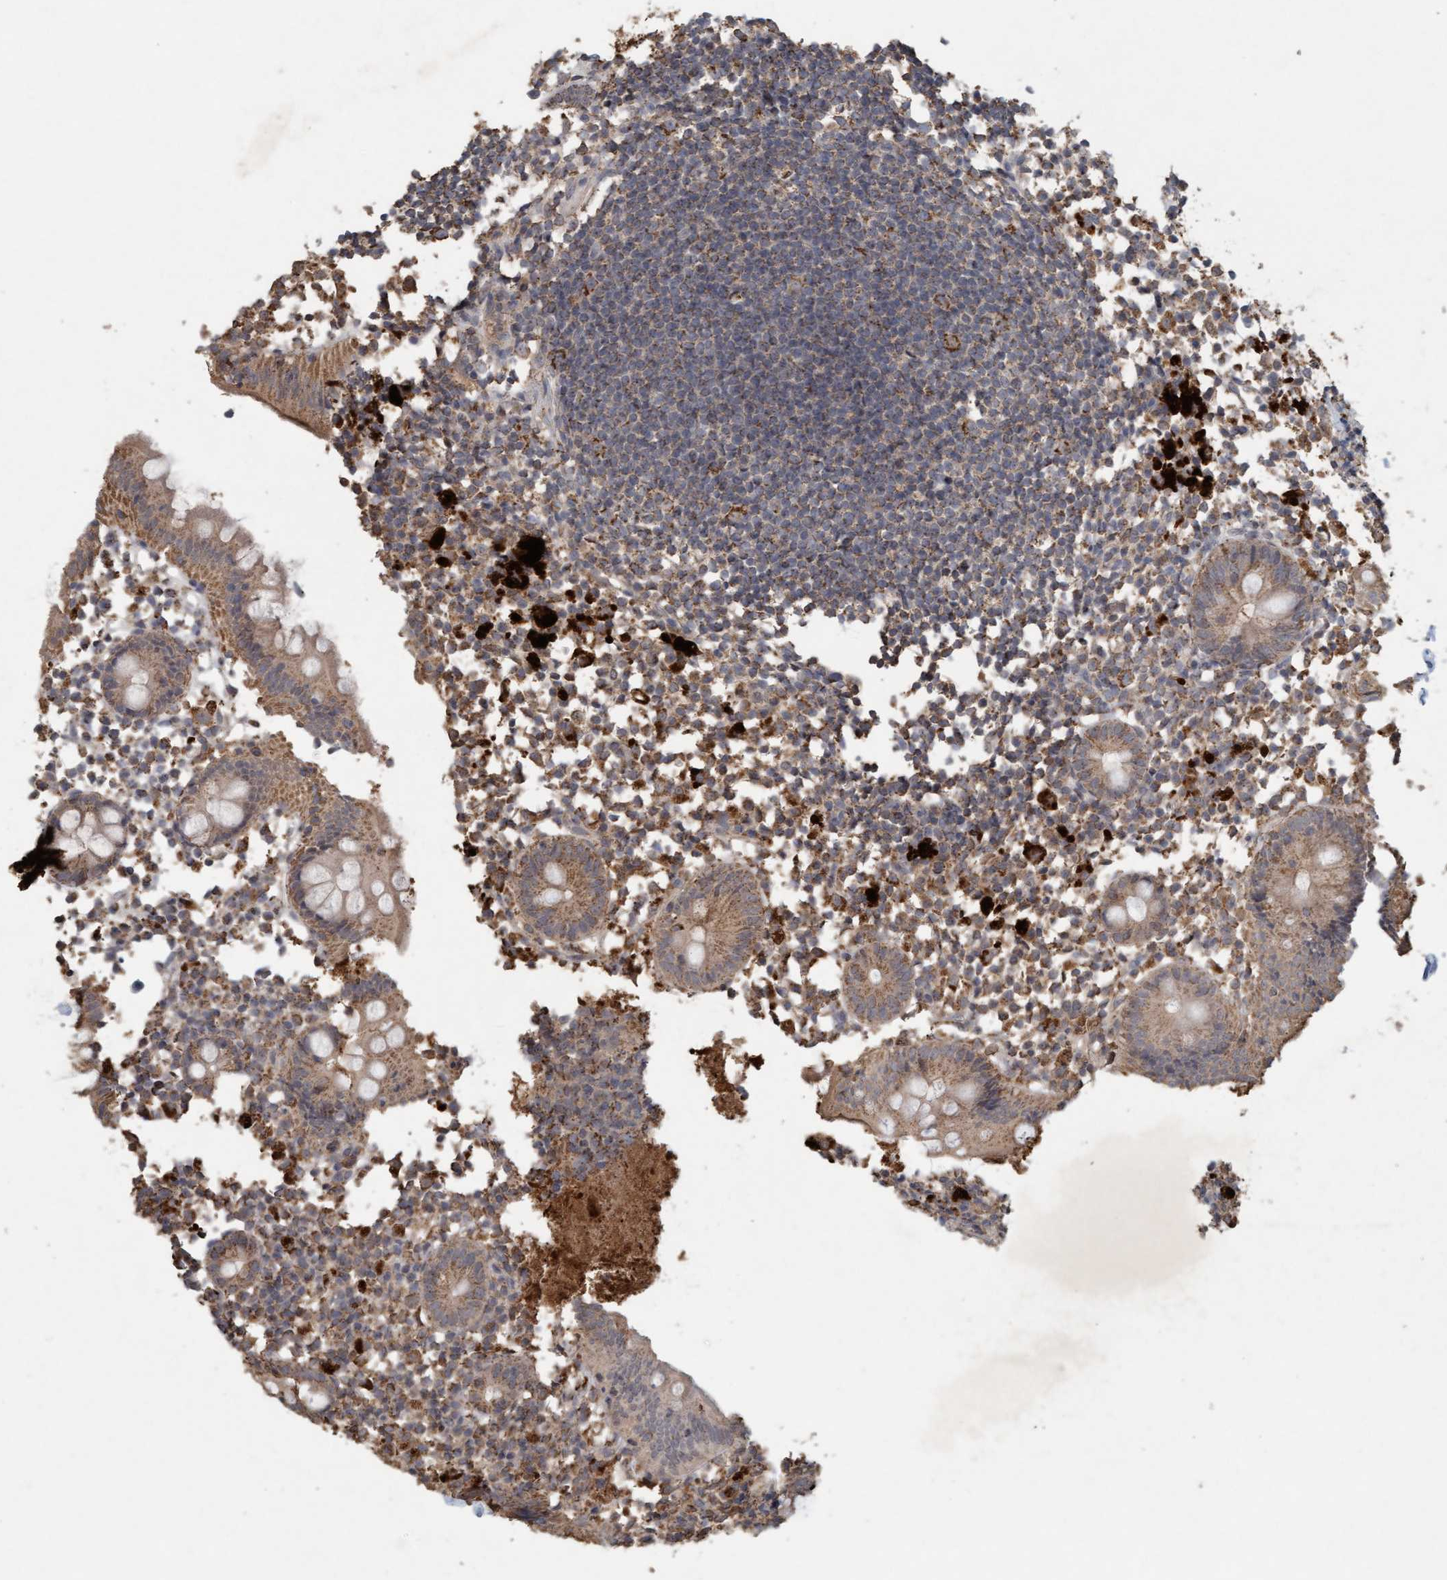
{"staining": {"intensity": "weak", "quantity": ">75%", "location": "cytoplasmic/membranous"}, "tissue": "appendix", "cell_type": "Glandular cells", "image_type": "normal", "snomed": [{"axis": "morphology", "description": "Normal tissue, NOS"}, {"axis": "topography", "description": "Appendix"}], "caption": "Weak cytoplasmic/membranous positivity is seen in about >75% of glandular cells in normal appendix.", "gene": "VSIG8", "patient": {"sex": "female", "age": 20}}